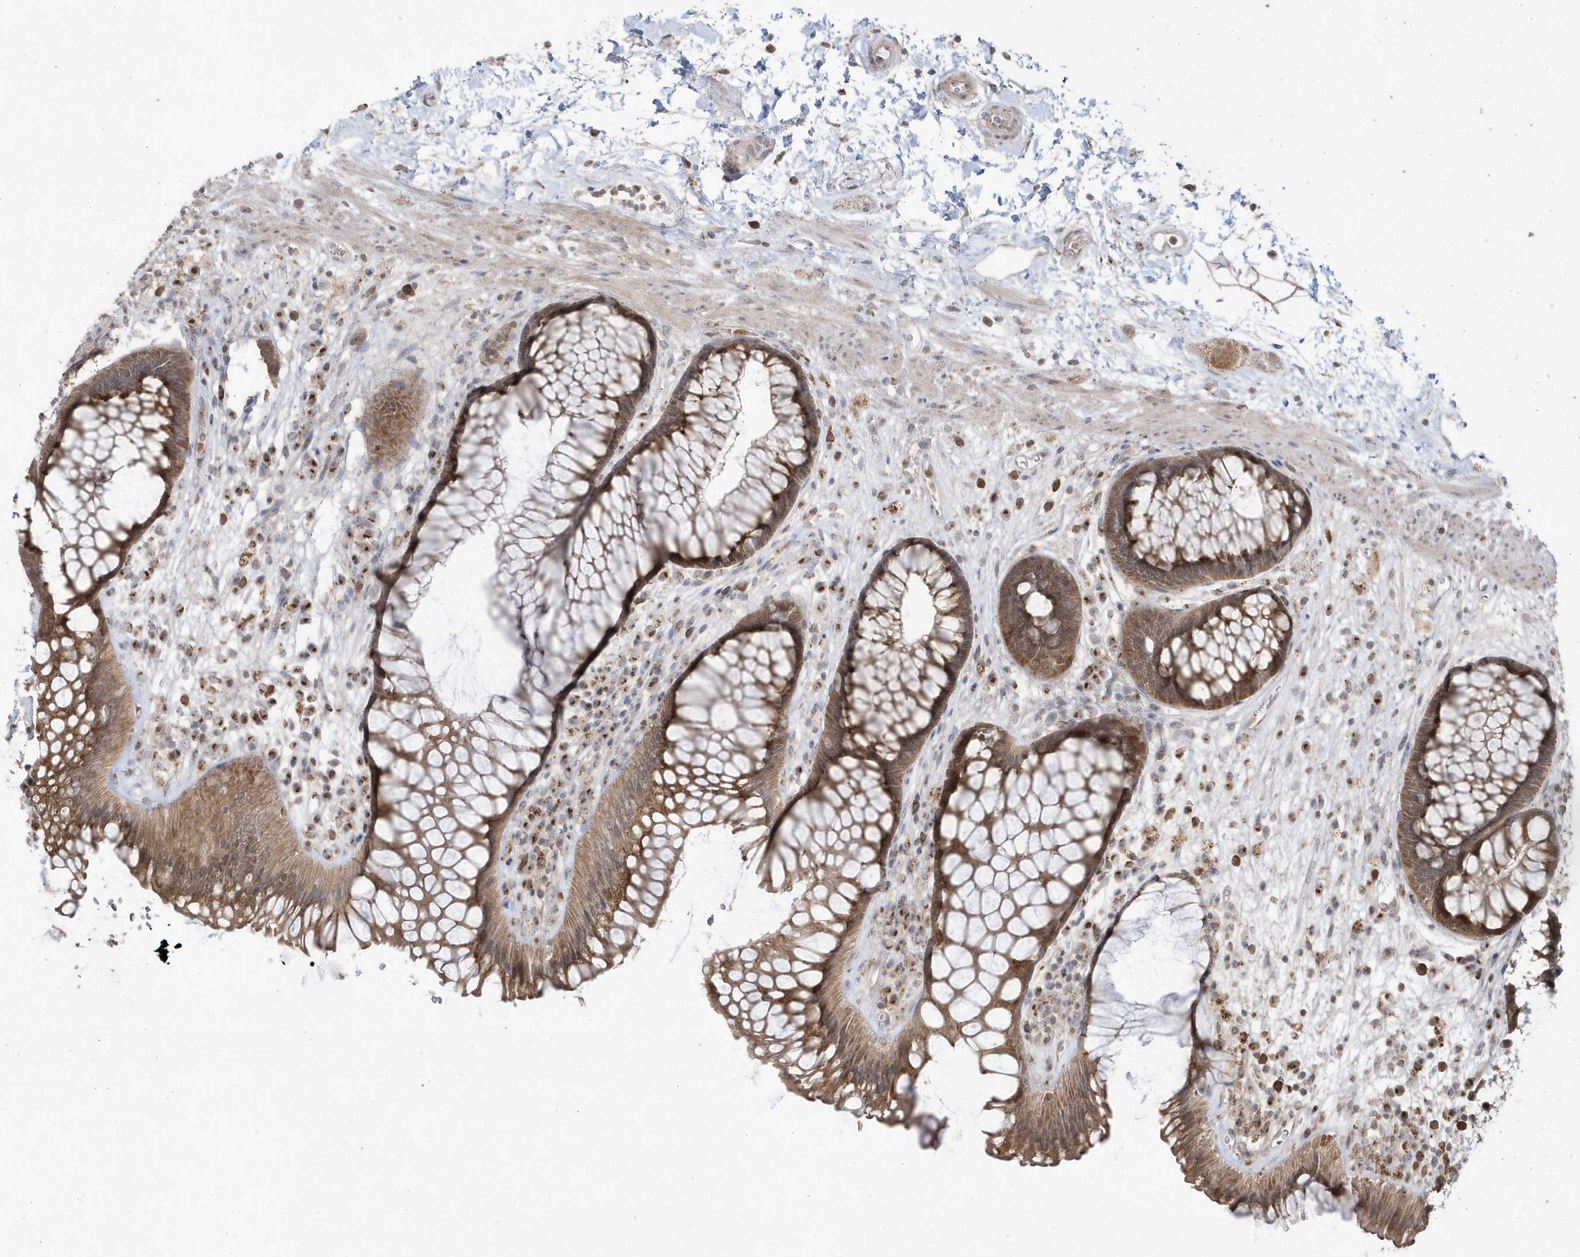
{"staining": {"intensity": "moderate", "quantity": ">75%", "location": "cytoplasmic/membranous"}, "tissue": "rectum", "cell_type": "Glandular cells", "image_type": "normal", "snomed": [{"axis": "morphology", "description": "Normal tissue, NOS"}, {"axis": "topography", "description": "Rectum"}], "caption": "A photomicrograph showing moderate cytoplasmic/membranous staining in about >75% of glandular cells in unremarkable rectum, as visualized by brown immunohistochemical staining.", "gene": "GEMIN6", "patient": {"sex": "male", "age": 51}}